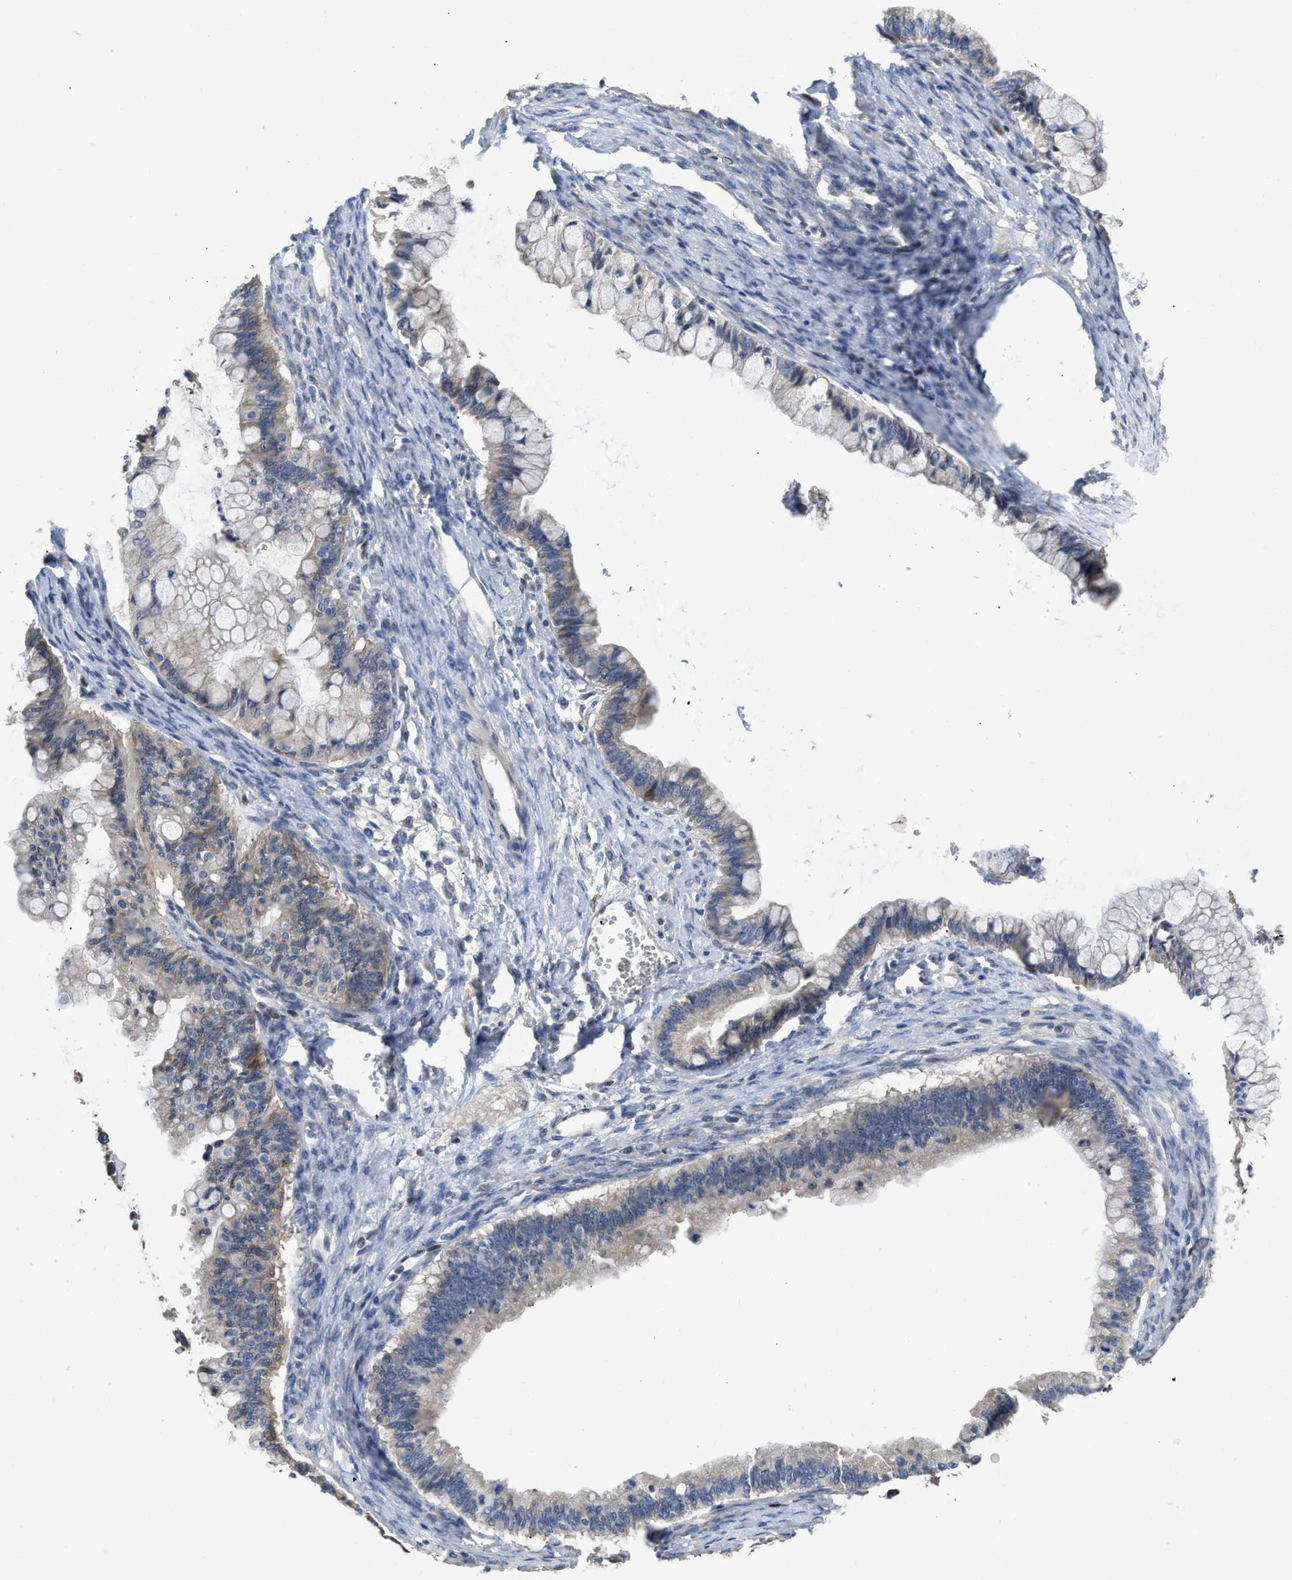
{"staining": {"intensity": "weak", "quantity": "25%-75%", "location": "cytoplasmic/membranous"}, "tissue": "ovarian cancer", "cell_type": "Tumor cells", "image_type": "cancer", "snomed": [{"axis": "morphology", "description": "Cystadenocarcinoma, mucinous, NOS"}, {"axis": "topography", "description": "Ovary"}], "caption": "A brown stain shows weak cytoplasmic/membranous expression of a protein in human ovarian cancer (mucinous cystadenocarcinoma) tumor cells.", "gene": "SETDB1", "patient": {"sex": "female", "age": 57}}